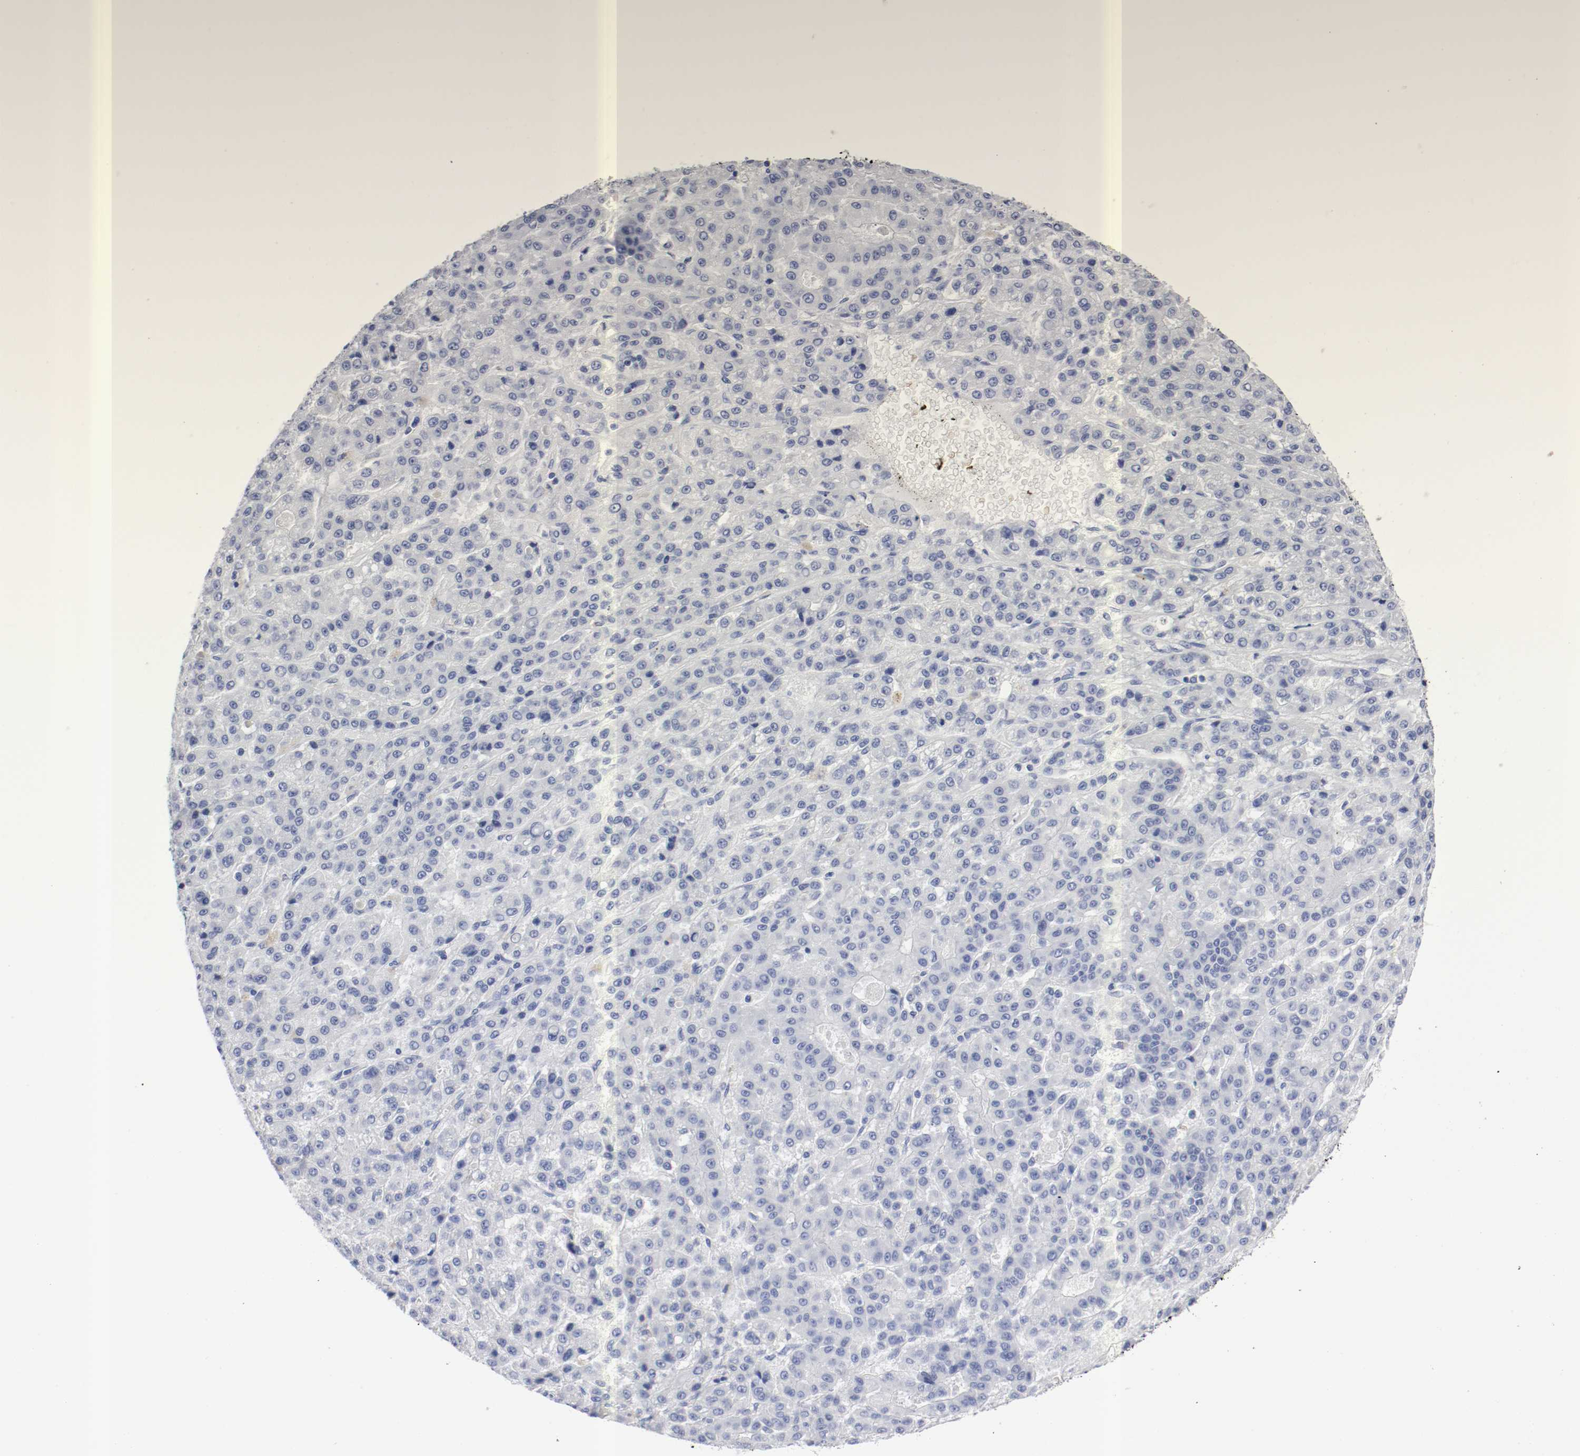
{"staining": {"intensity": "negative", "quantity": "none", "location": "none"}, "tissue": "liver cancer", "cell_type": "Tumor cells", "image_type": "cancer", "snomed": [{"axis": "morphology", "description": "Carcinoma, Hepatocellular, NOS"}, {"axis": "topography", "description": "Liver"}], "caption": "Liver cancer (hepatocellular carcinoma) was stained to show a protein in brown. There is no significant expression in tumor cells.", "gene": "GAD1", "patient": {"sex": "male", "age": 70}}